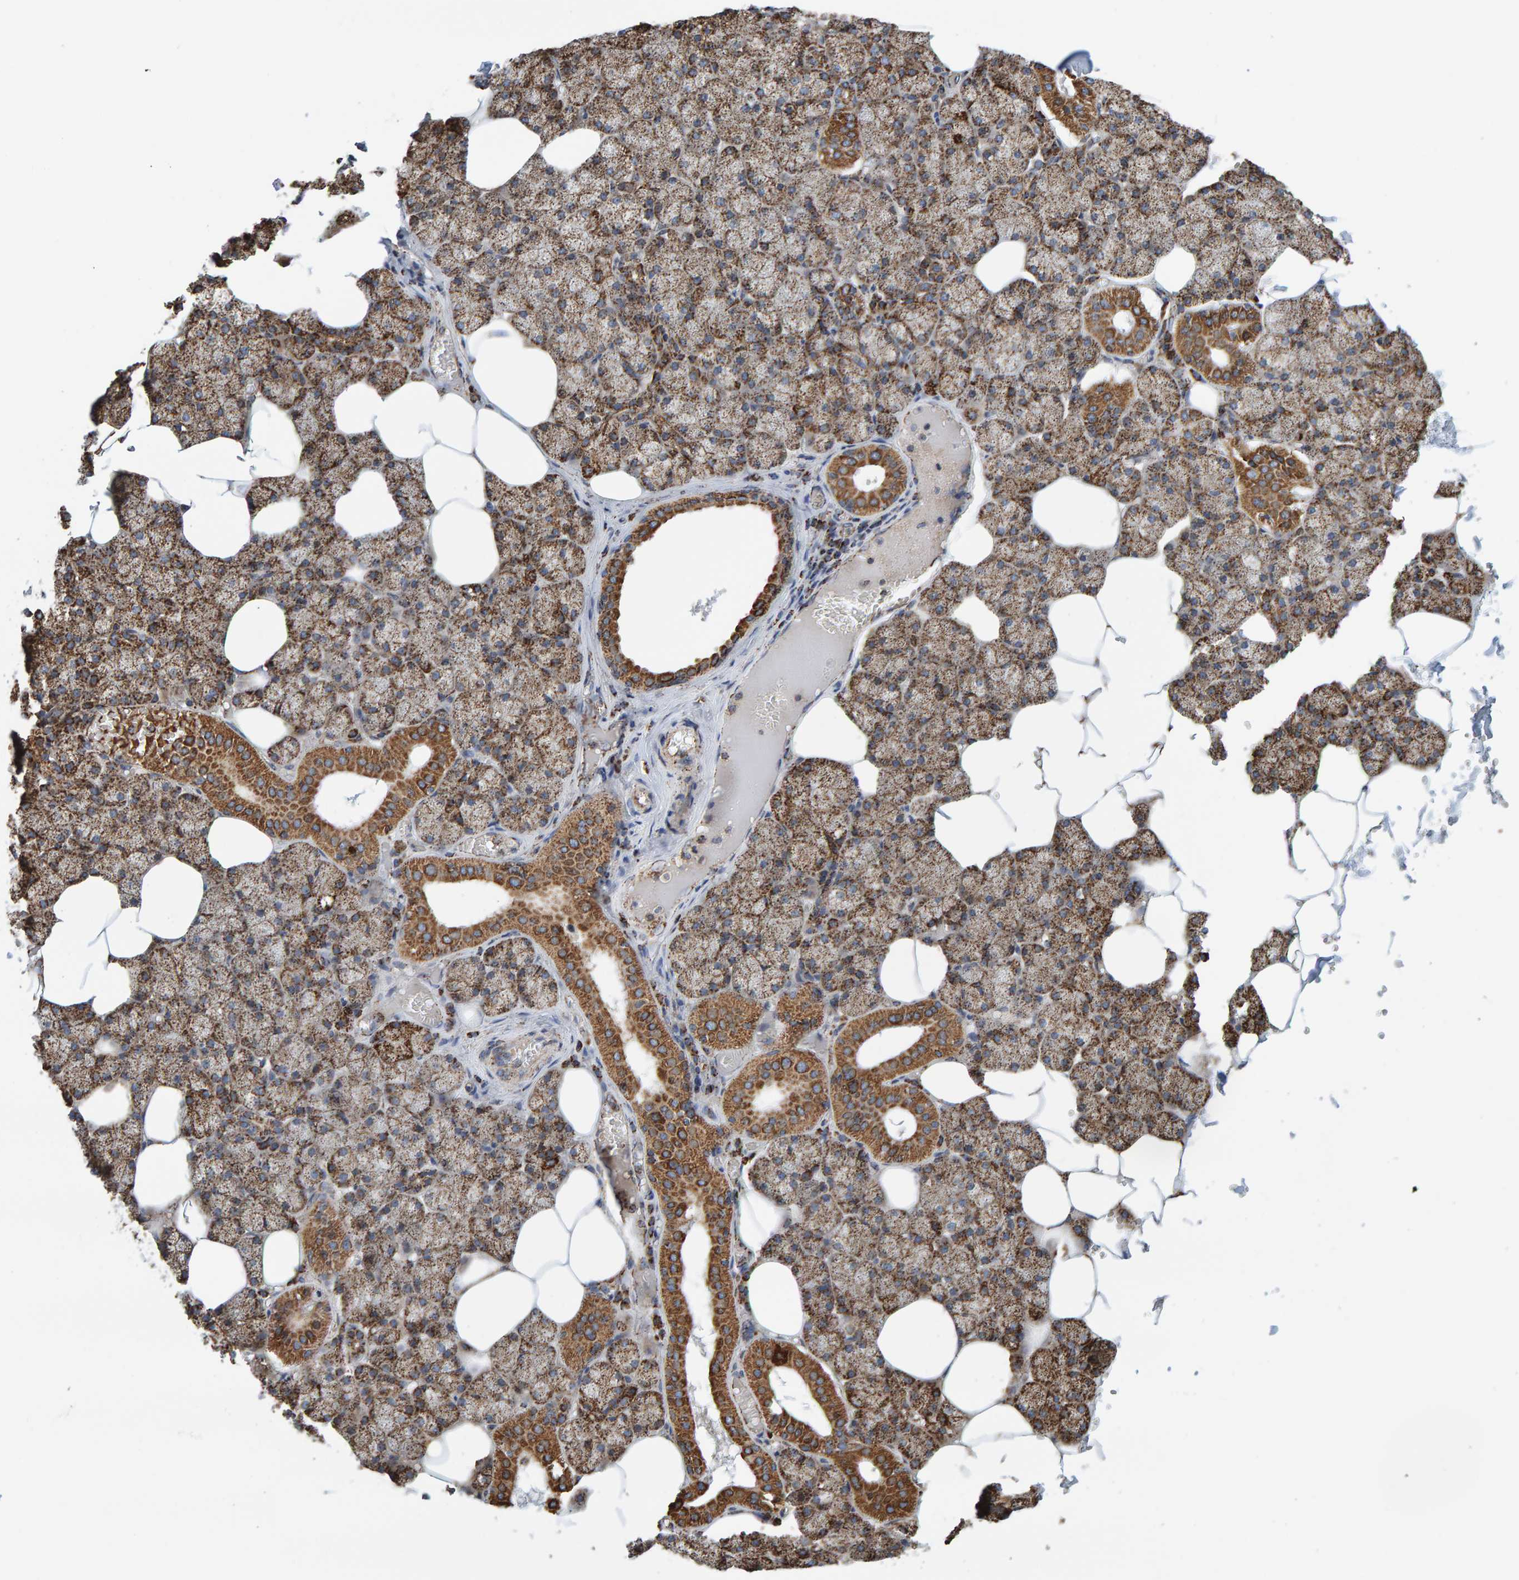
{"staining": {"intensity": "moderate", "quantity": "25%-75%", "location": "cytoplasmic/membranous"}, "tissue": "salivary gland", "cell_type": "Glandular cells", "image_type": "normal", "snomed": [{"axis": "morphology", "description": "Normal tissue, NOS"}, {"axis": "topography", "description": "Salivary gland"}], "caption": "Immunohistochemistry image of unremarkable salivary gland: salivary gland stained using immunohistochemistry shows medium levels of moderate protein expression localized specifically in the cytoplasmic/membranous of glandular cells, appearing as a cytoplasmic/membranous brown color.", "gene": "MRPL45", "patient": {"sex": "male", "age": 62}}